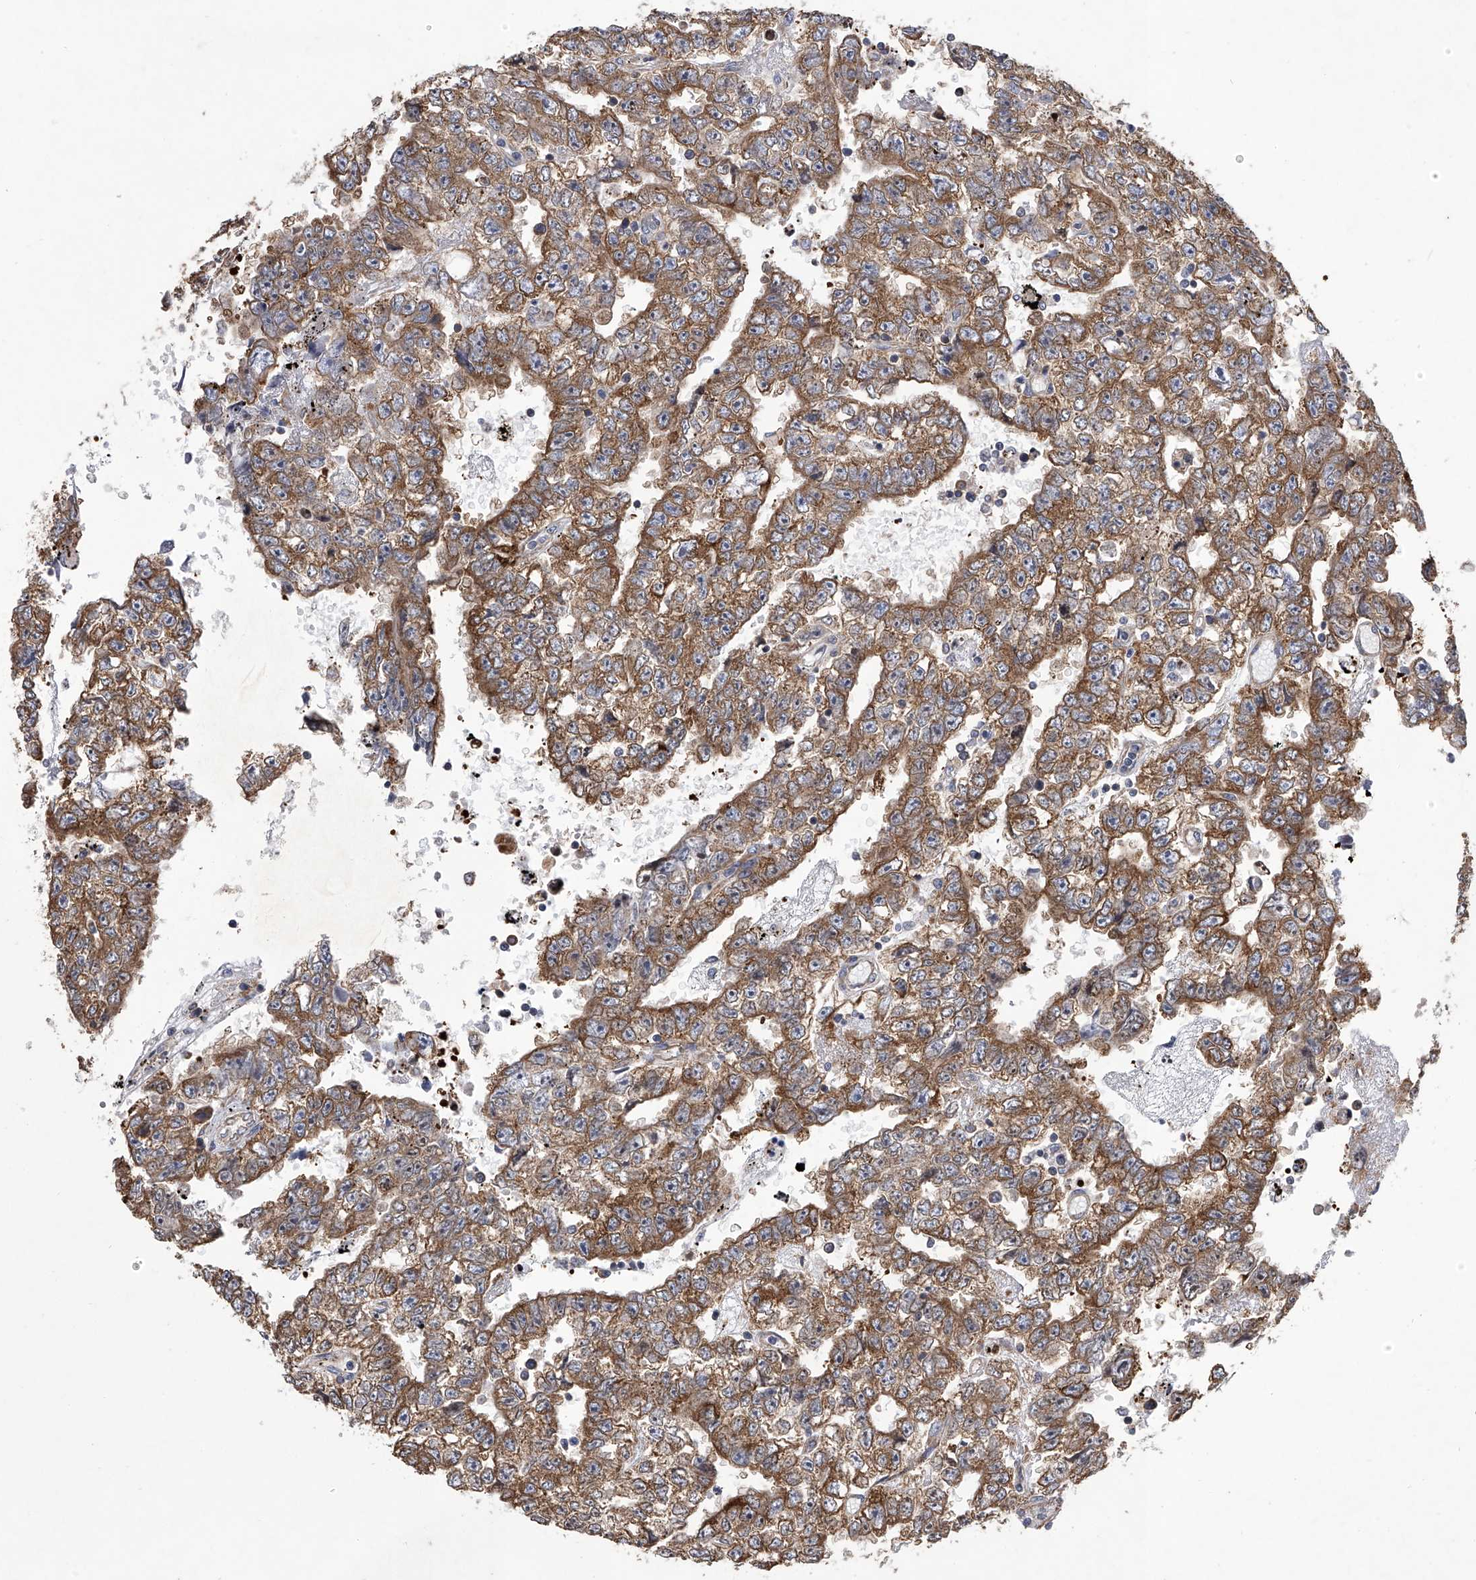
{"staining": {"intensity": "moderate", "quantity": ">75%", "location": "cytoplasmic/membranous"}, "tissue": "testis cancer", "cell_type": "Tumor cells", "image_type": "cancer", "snomed": [{"axis": "morphology", "description": "Carcinoma, Embryonal, NOS"}, {"axis": "topography", "description": "Testis"}], "caption": "Human testis cancer stained with a protein marker displays moderate staining in tumor cells.", "gene": "EIF2S2", "patient": {"sex": "male", "age": 25}}